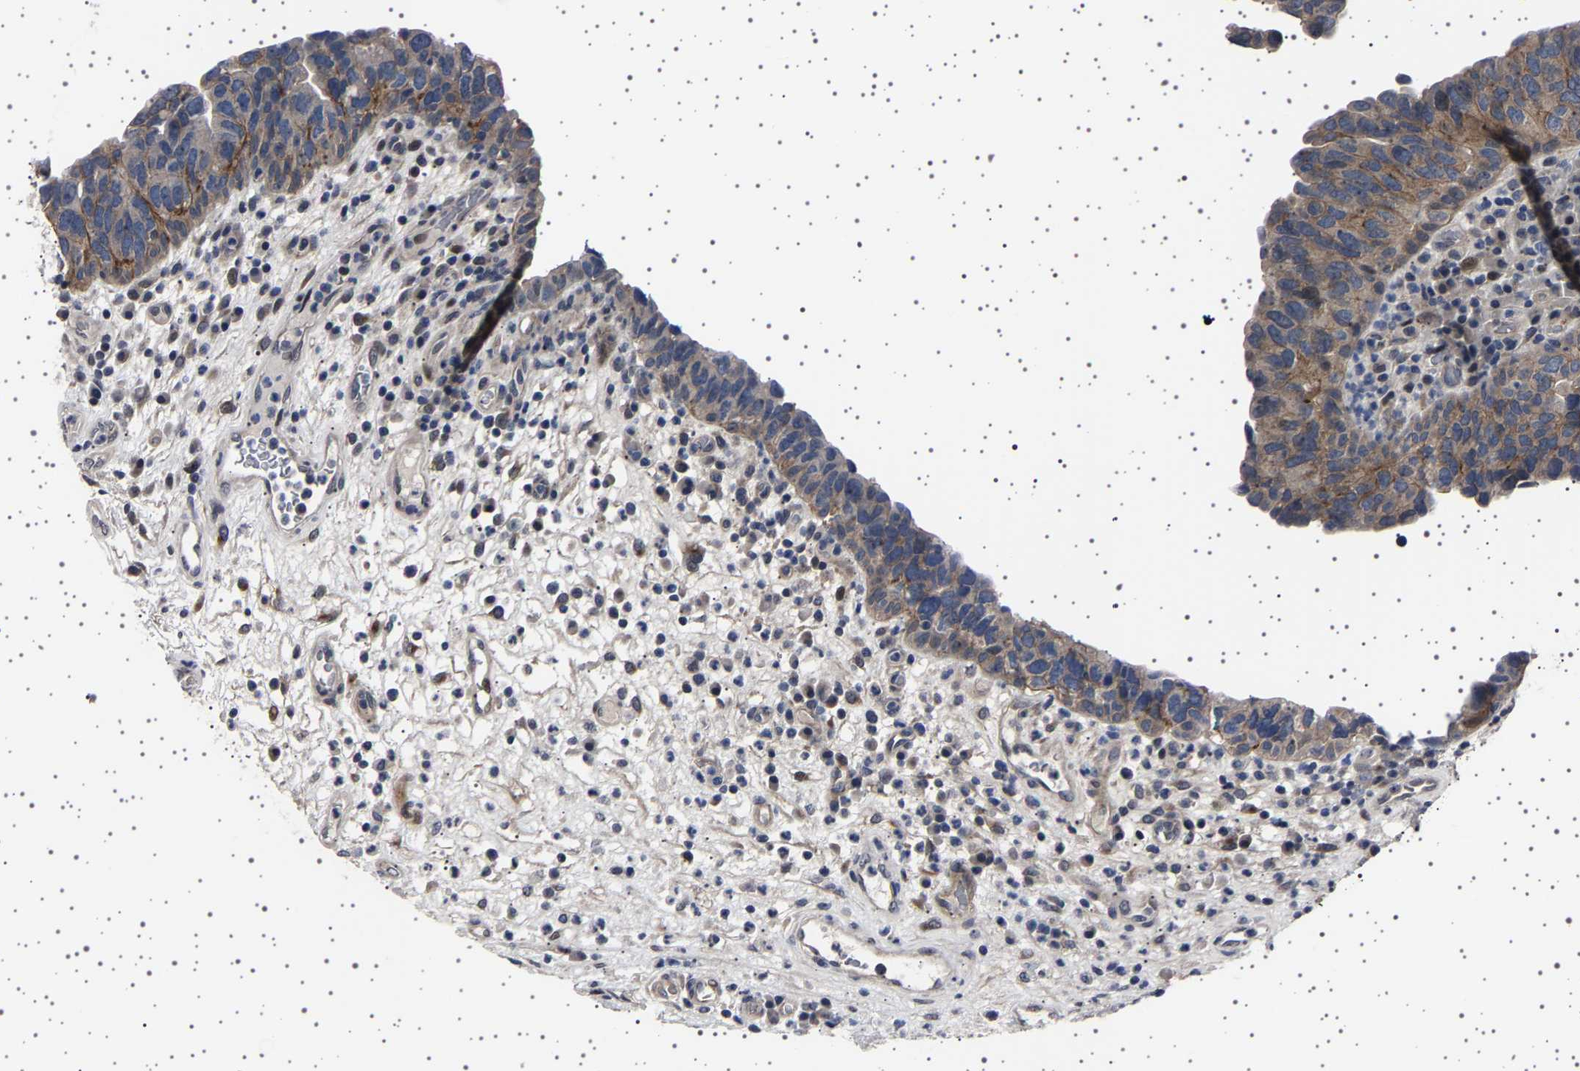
{"staining": {"intensity": "moderate", "quantity": ">75%", "location": "cytoplasmic/membranous"}, "tissue": "urothelial cancer", "cell_type": "Tumor cells", "image_type": "cancer", "snomed": [{"axis": "morphology", "description": "Urothelial carcinoma, High grade"}, {"axis": "topography", "description": "Urinary bladder"}], "caption": "This is a micrograph of immunohistochemistry (IHC) staining of urothelial carcinoma (high-grade), which shows moderate expression in the cytoplasmic/membranous of tumor cells.", "gene": "PAK5", "patient": {"sex": "female", "age": 82}}